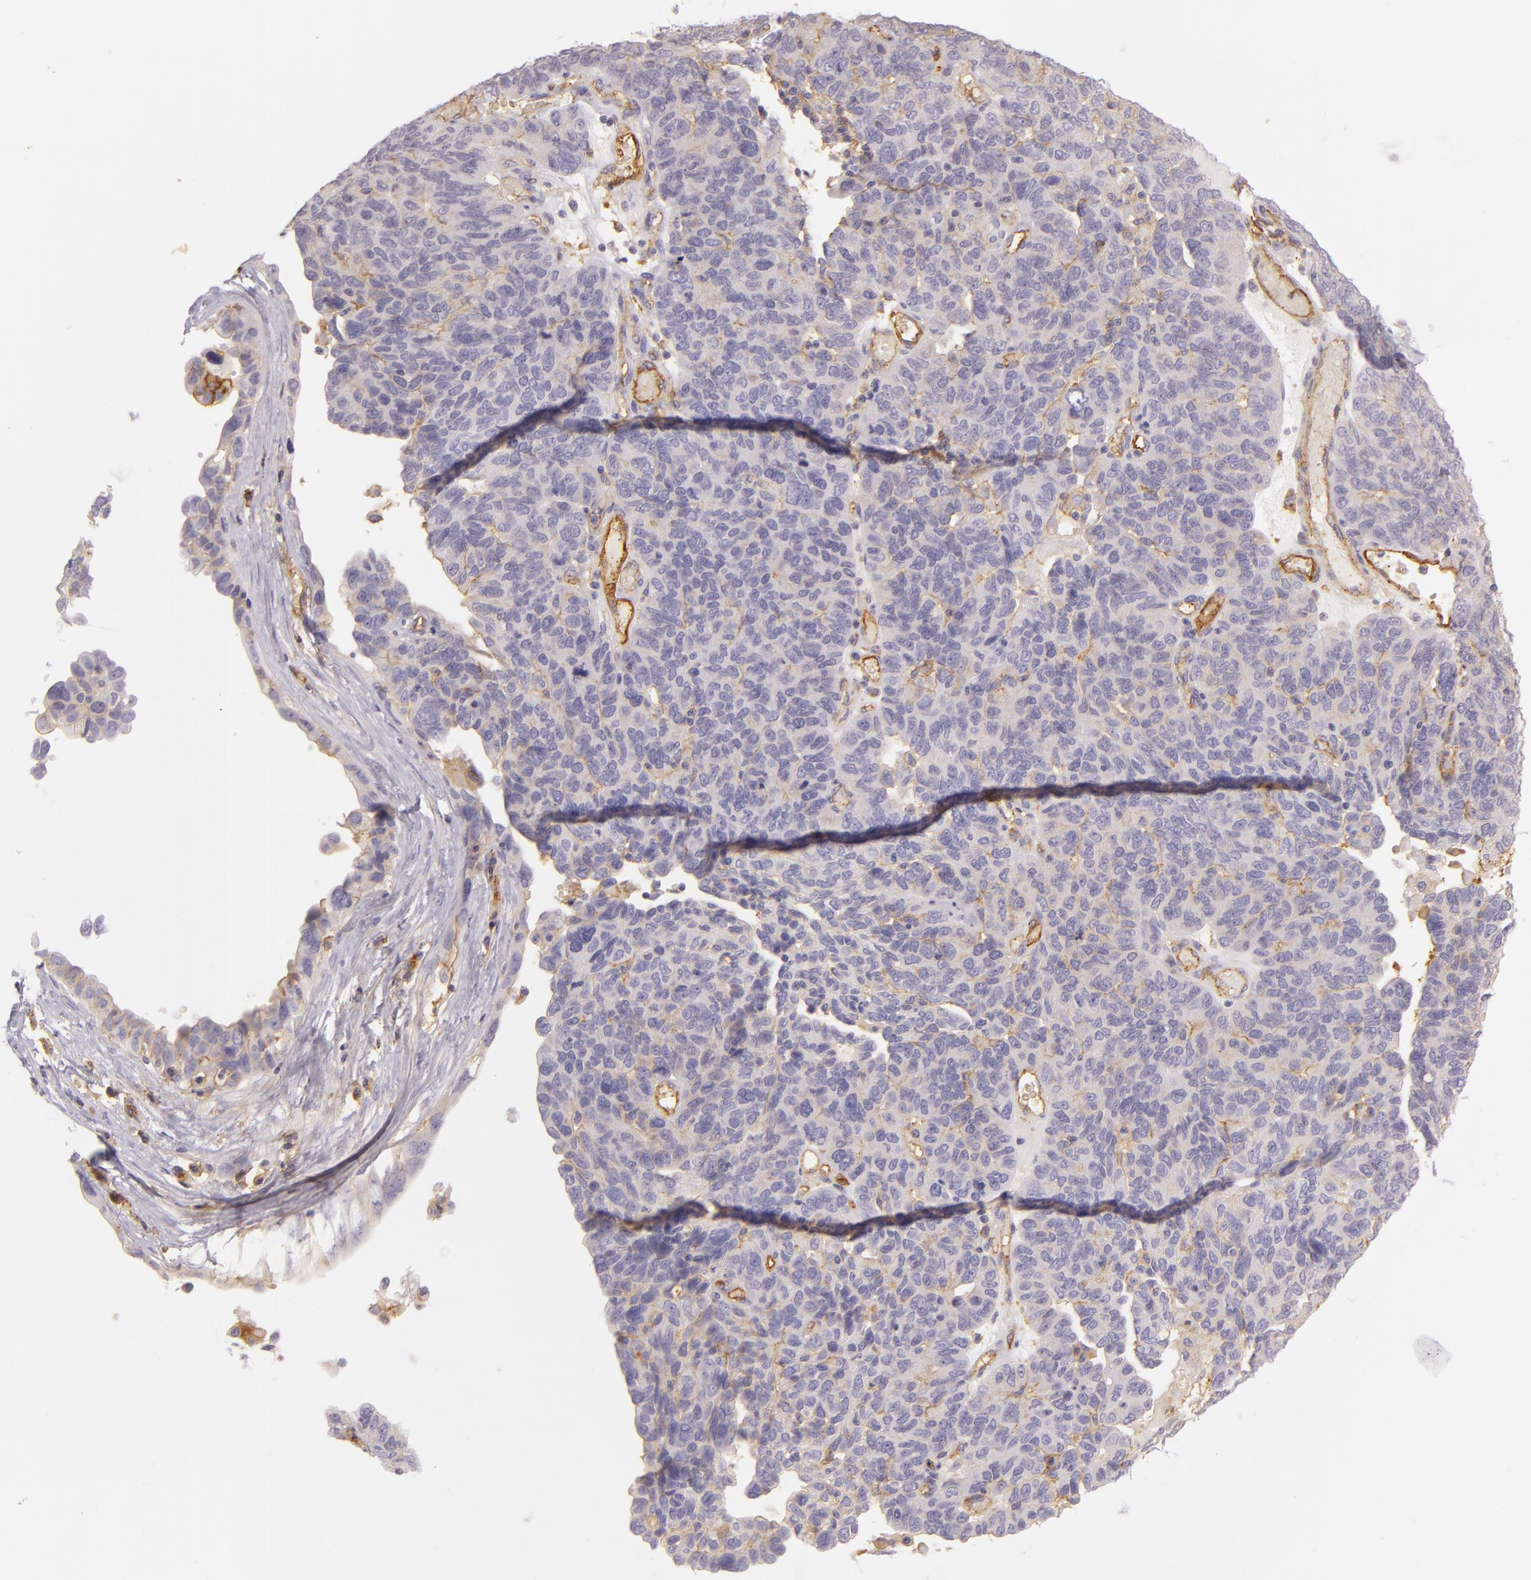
{"staining": {"intensity": "negative", "quantity": "none", "location": "none"}, "tissue": "ovarian cancer", "cell_type": "Tumor cells", "image_type": "cancer", "snomed": [{"axis": "morphology", "description": "Cystadenocarcinoma, serous, NOS"}, {"axis": "topography", "description": "Ovary"}], "caption": "Immunohistochemistry (IHC) histopathology image of ovarian serous cystadenocarcinoma stained for a protein (brown), which displays no positivity in tumor cells.", "gene": "CD59", "patient": {"sex": "female", "age": 64}}